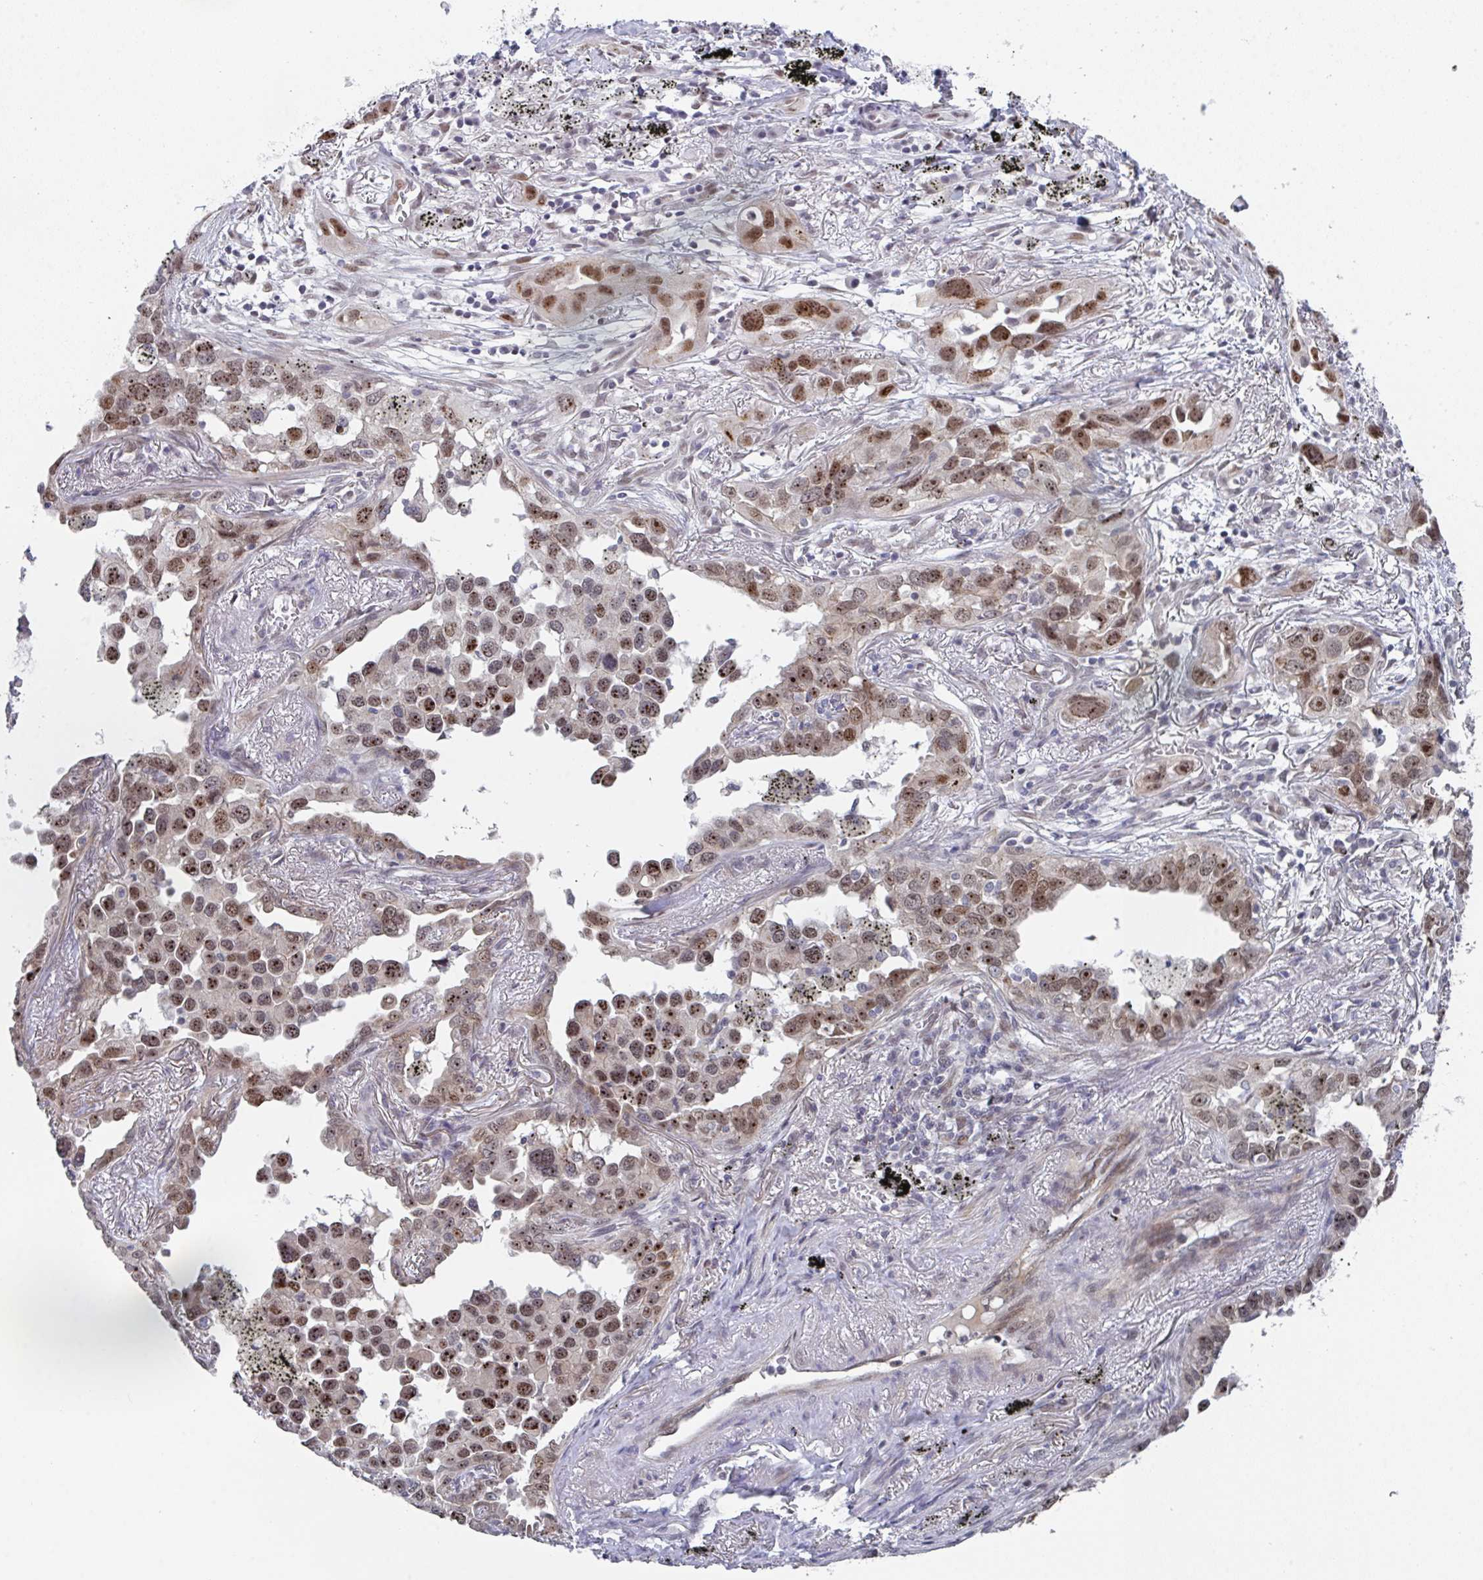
{"staining": {"intensity": "moderate", "quantity": ">75%", "location": "nuclear"}, "tissue": "lung cancer", "cell_type": "Tumor cells", "image_type": "cancer", "snomed": [{"axis": "morphology", "description": "Adenocarcinoma, NOS"}, {"axis": "topography", "description": "Lung"}], "caption": "High-power microscopy captured an immunohistochemistry histopathology image of lung cancer, revealing moderate nuclear staining in about >75% of tumor cells.", "gene": "RBM18", "patient": {"sex": "male", "age": 67}}